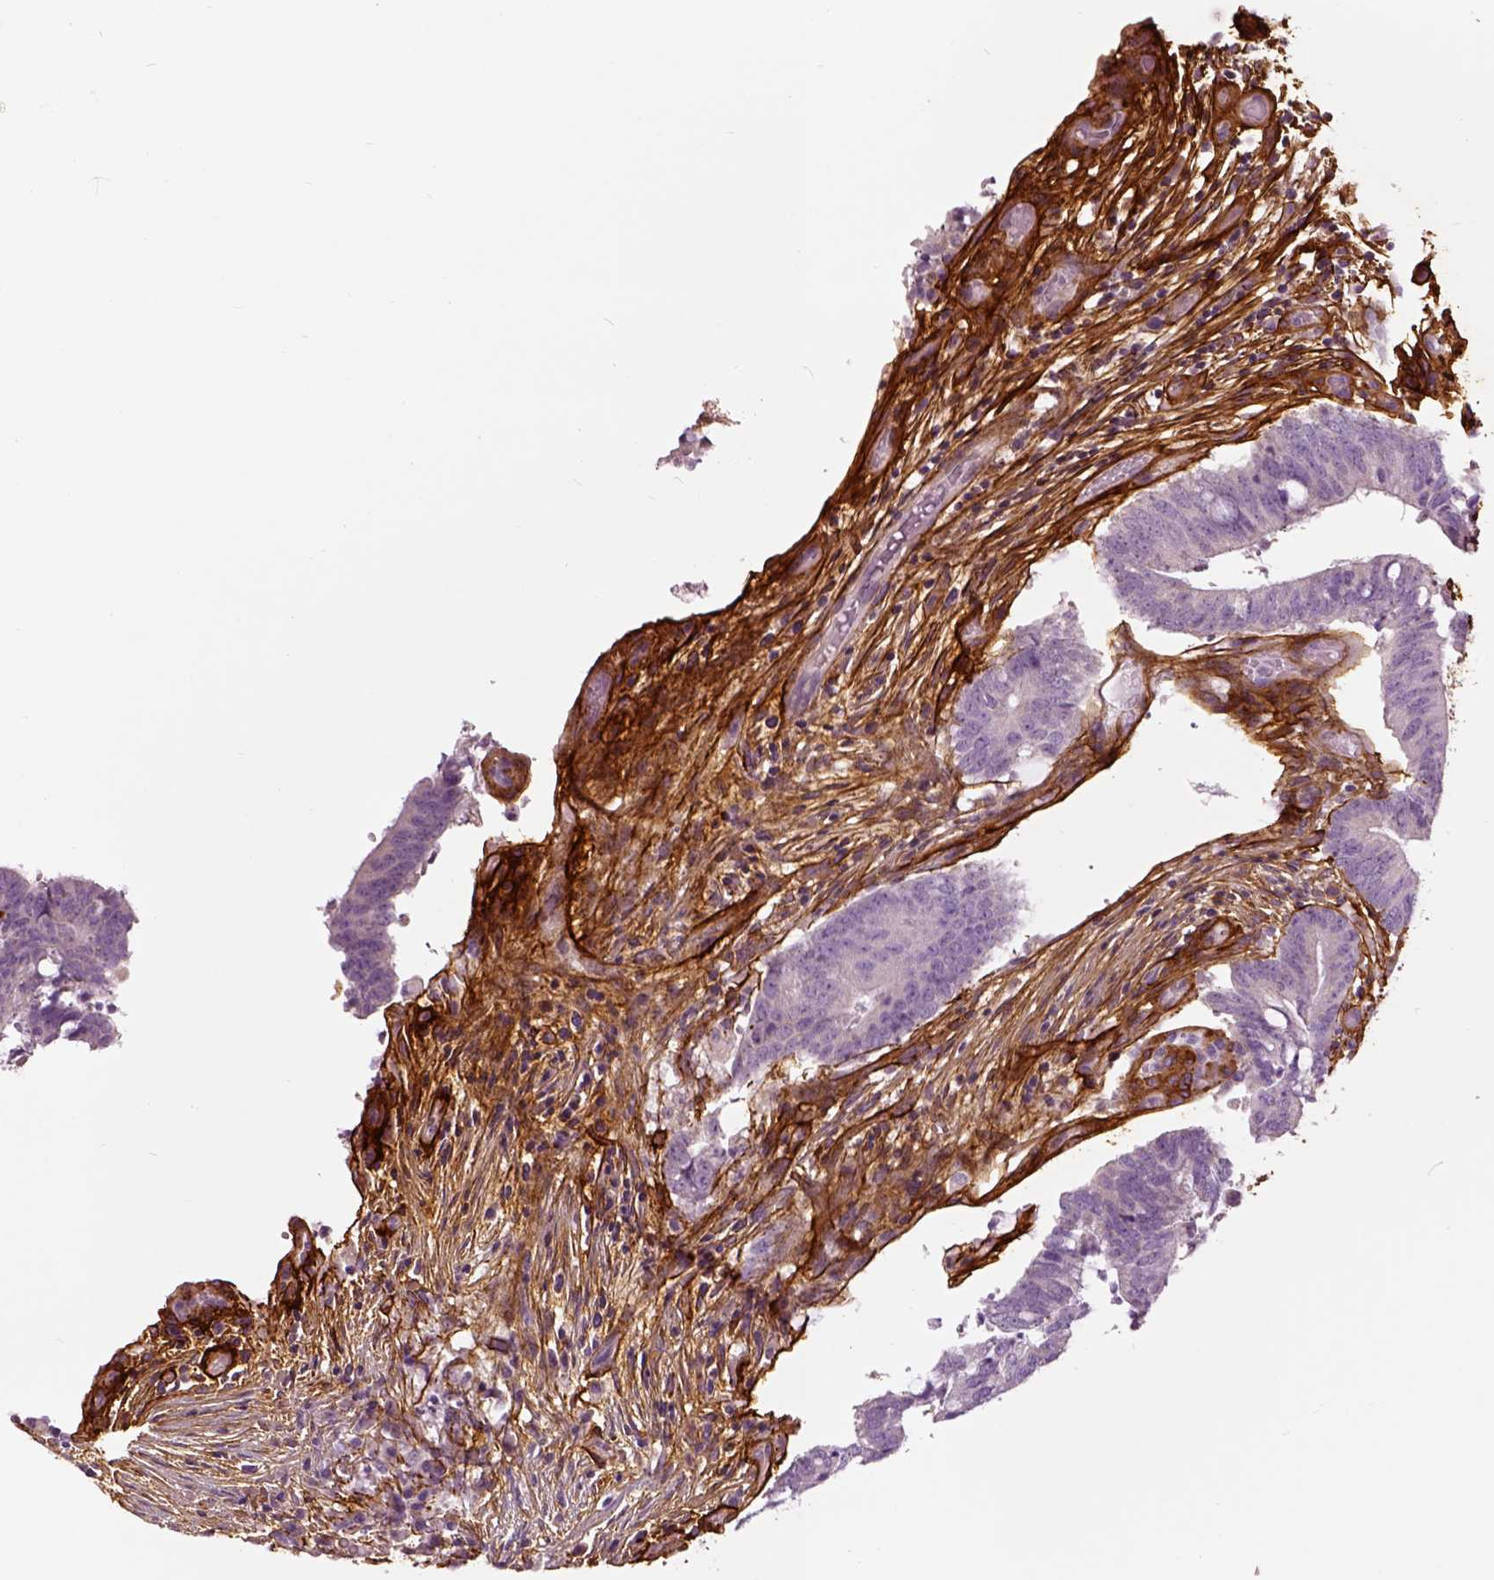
{"staining": {"intensity": "negative", "quantity": "none", "location": "none"}, "tissue": "colorectal cancer", "cell_type": "Tumor cells", "image_type": "cancer", "snomed": [{"axis": "morphology", "description": "Adenocarcinoma, NOS"}, {"axis": "topography", "description": "Colon"}], "caption": "This is an IHC micrograph of adenocarcinoma (colorectal). There is no expression in tumor cells.", "gene": "COL6A2", "patient": {"sex": "female", "age": 43}}